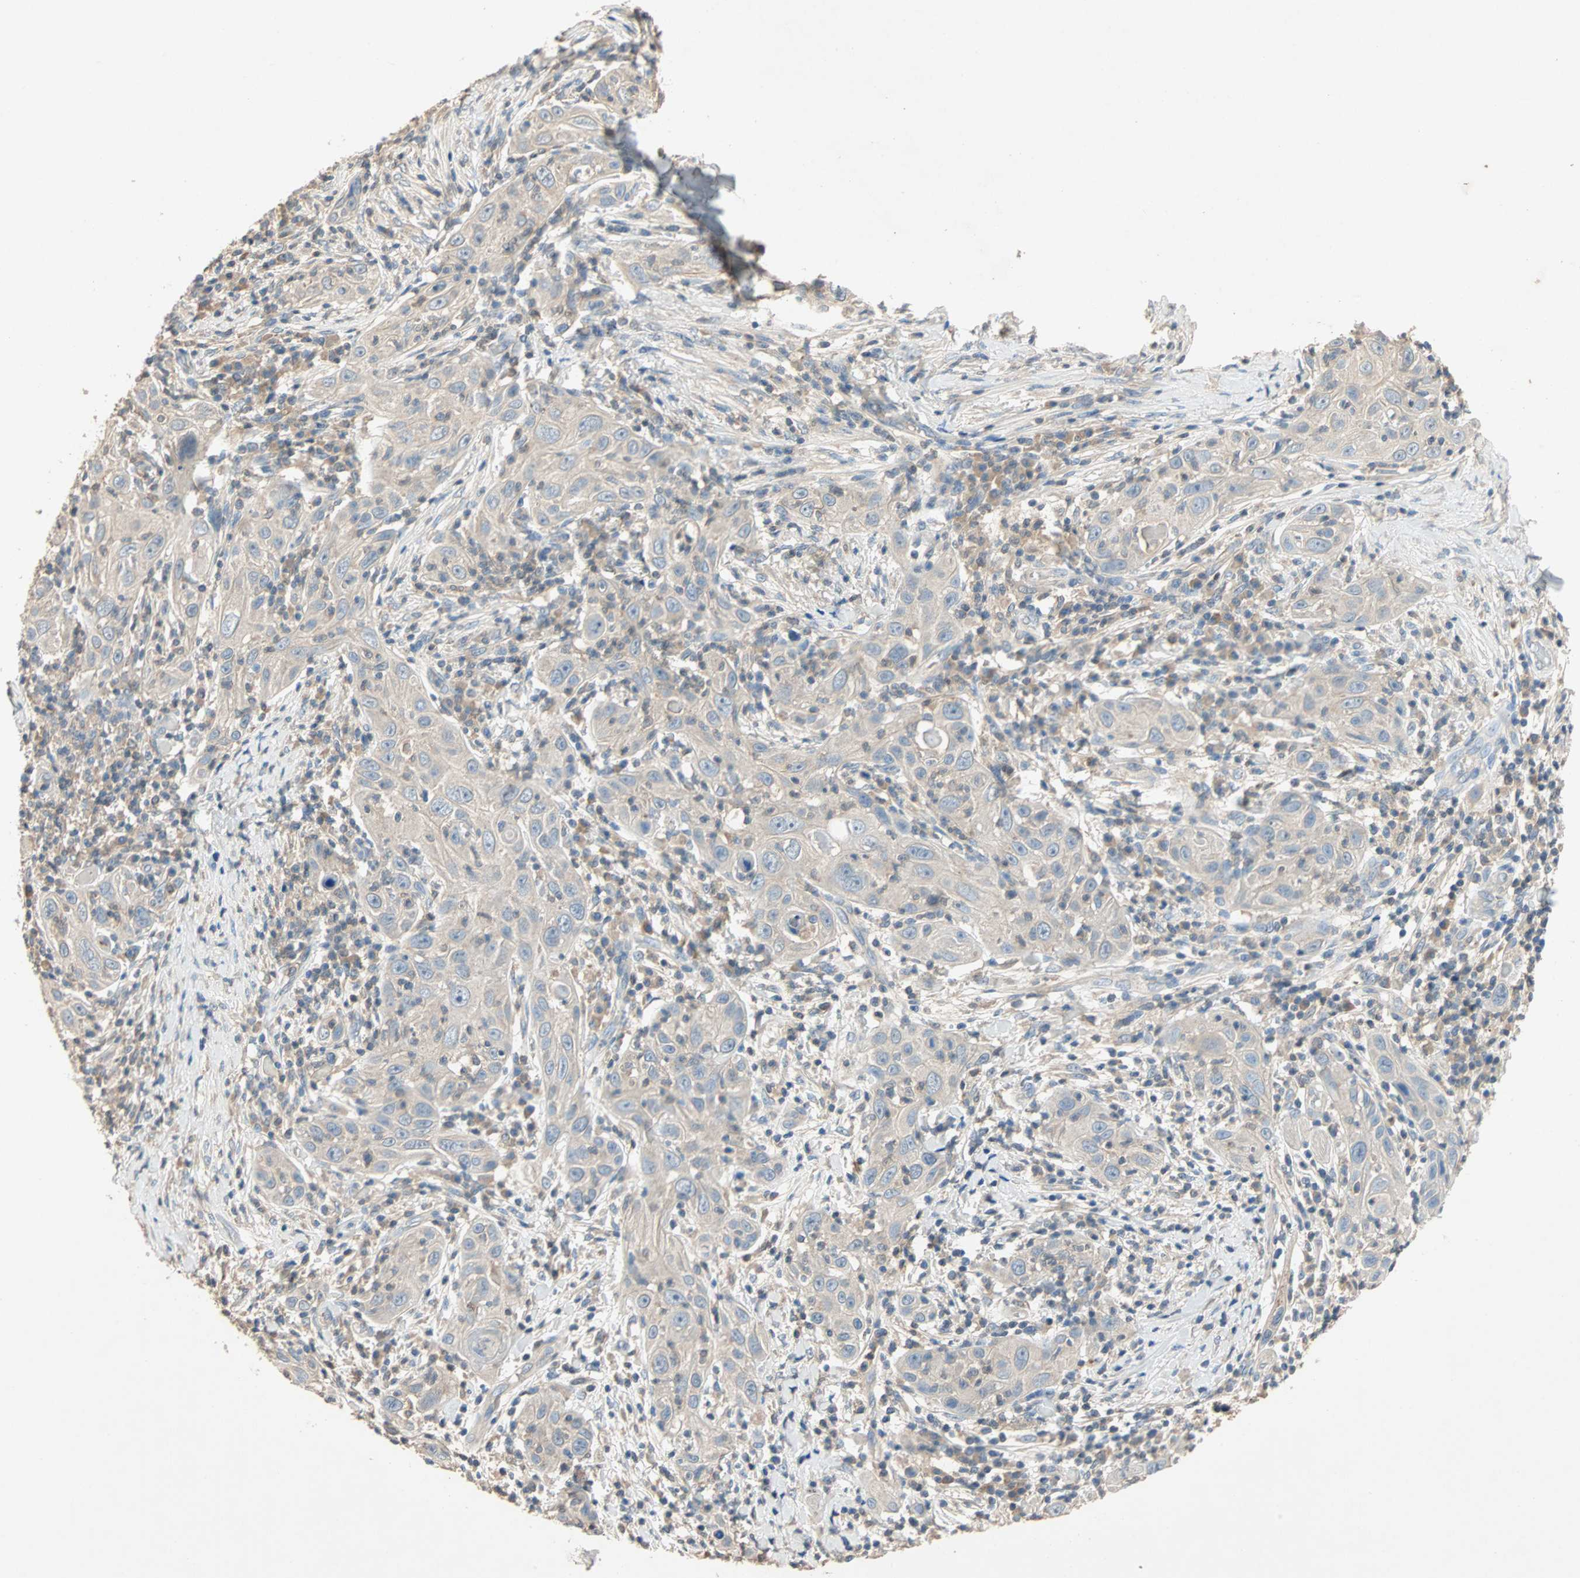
{"staining": {"intensity": "weak", "quantity": ">75%", "location": "cytoplasmic/membranous"}, "tissue": "skin cancer", "cell_type": "Tumor cells", "image_type": "cancer", "snomed": [{"axis": "morphology", "description": "Squamous cell carcinoma, NOS"}, {"axis": "topography", "description": "Skin"}], "caption": "Squamous cell carcinoma (skin) stained with IHC shows weak cytoplasmic/membranous expression in about >75% of tumor cells. The protein is shown in brown color, while the nuclei are stained blue.", "gene": "ADAP1", "patient": {"sex": "female", "age": 88}}